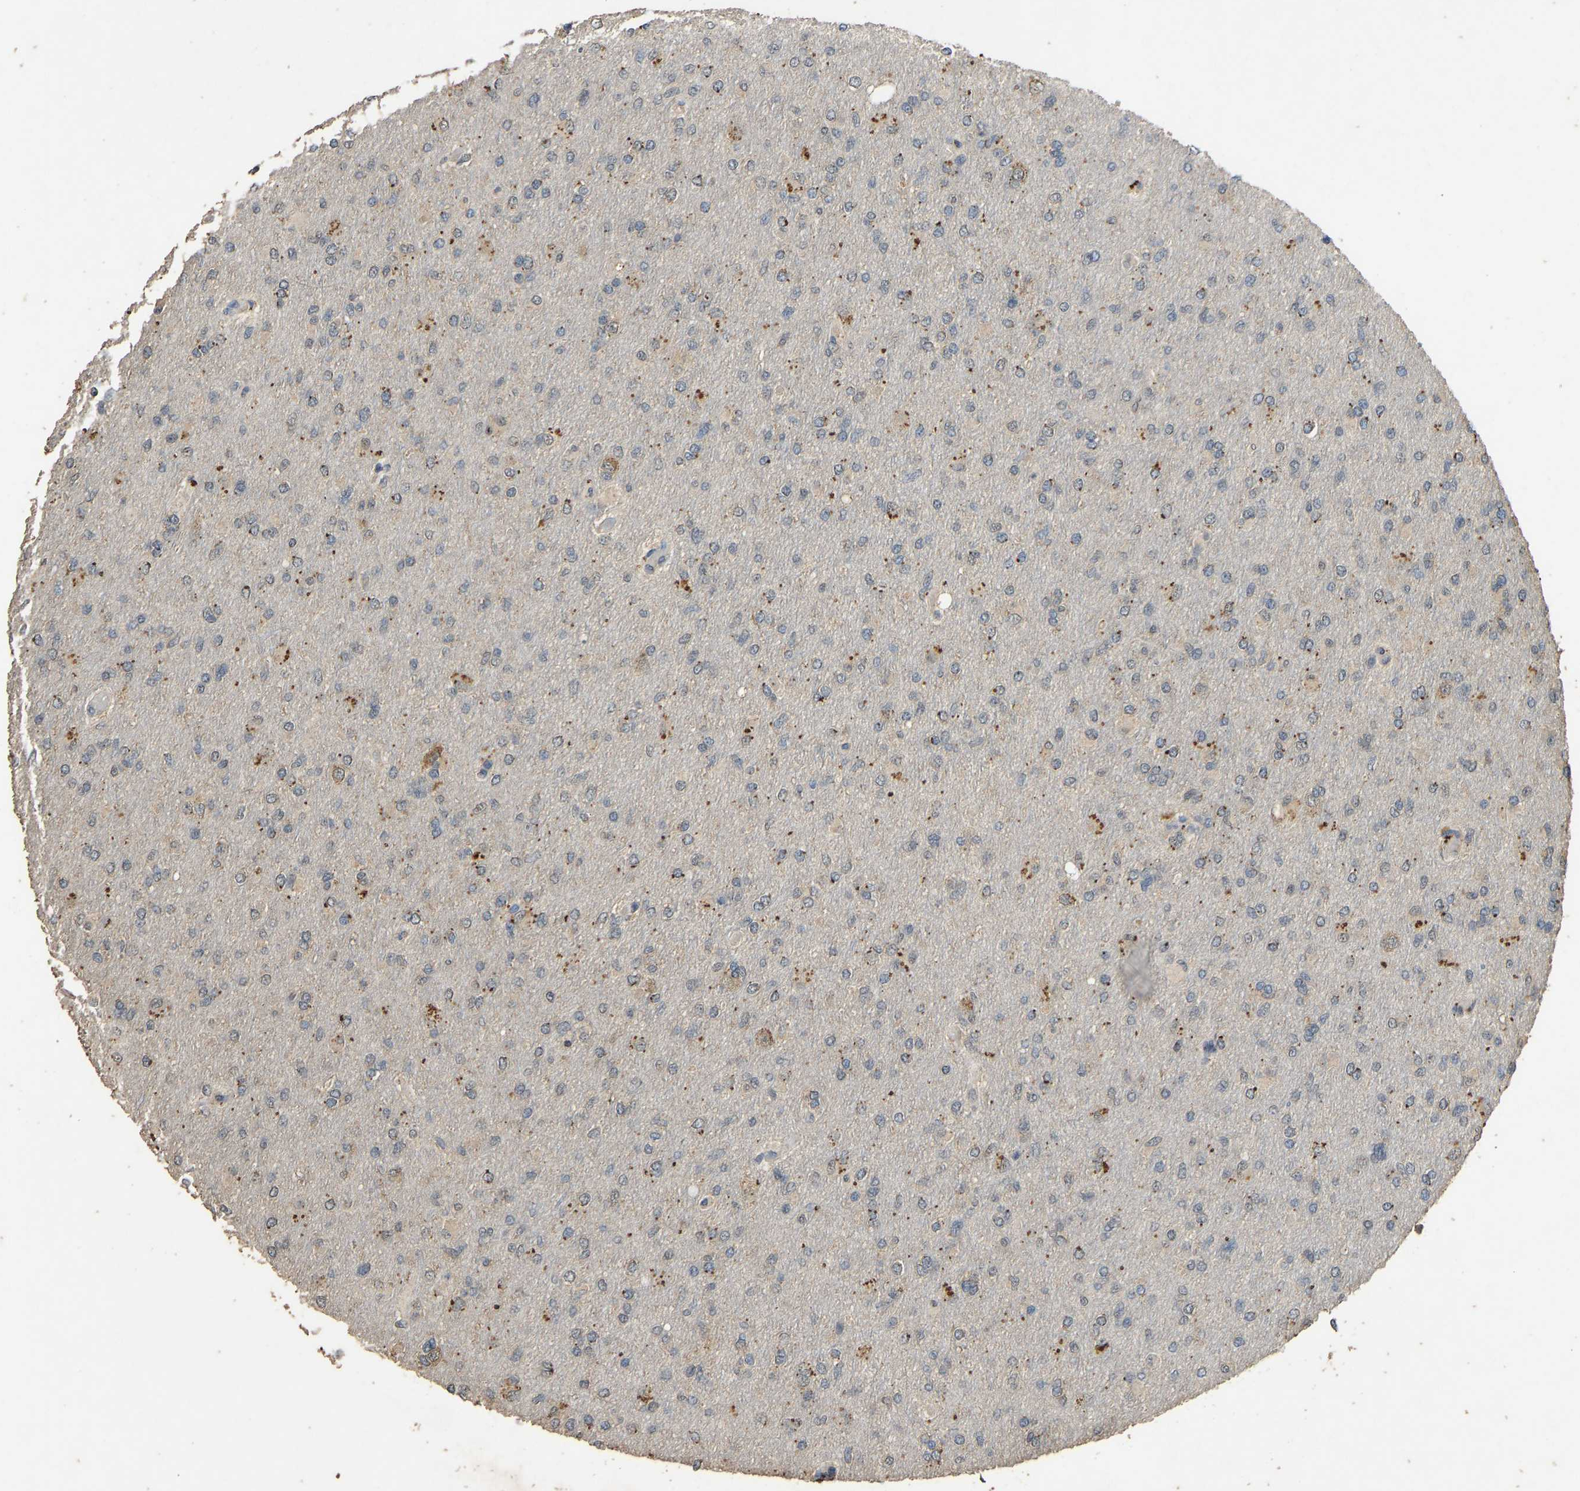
{"staining": {"intensity": "moderate", "quantity": "<25%", "location": "cytoplasmic/membranous"}, "tissue": "glioma", "cell_type": "Tumor cells", "image_type": "cancer", "snomed": [{"axis": "morphology", "description": "Glioma, malignant, High grade"}, {"axis": "topography", "description": "Cerebral cortex"}], "caption": "Protein analysis of malignant high-grade glioma tissue demonstrates moderate cytoplasmic/membranous expression in about <25% of tumor cells.", "gene": "CIDEC", "patient": {"sex": "female", "age": 36}}